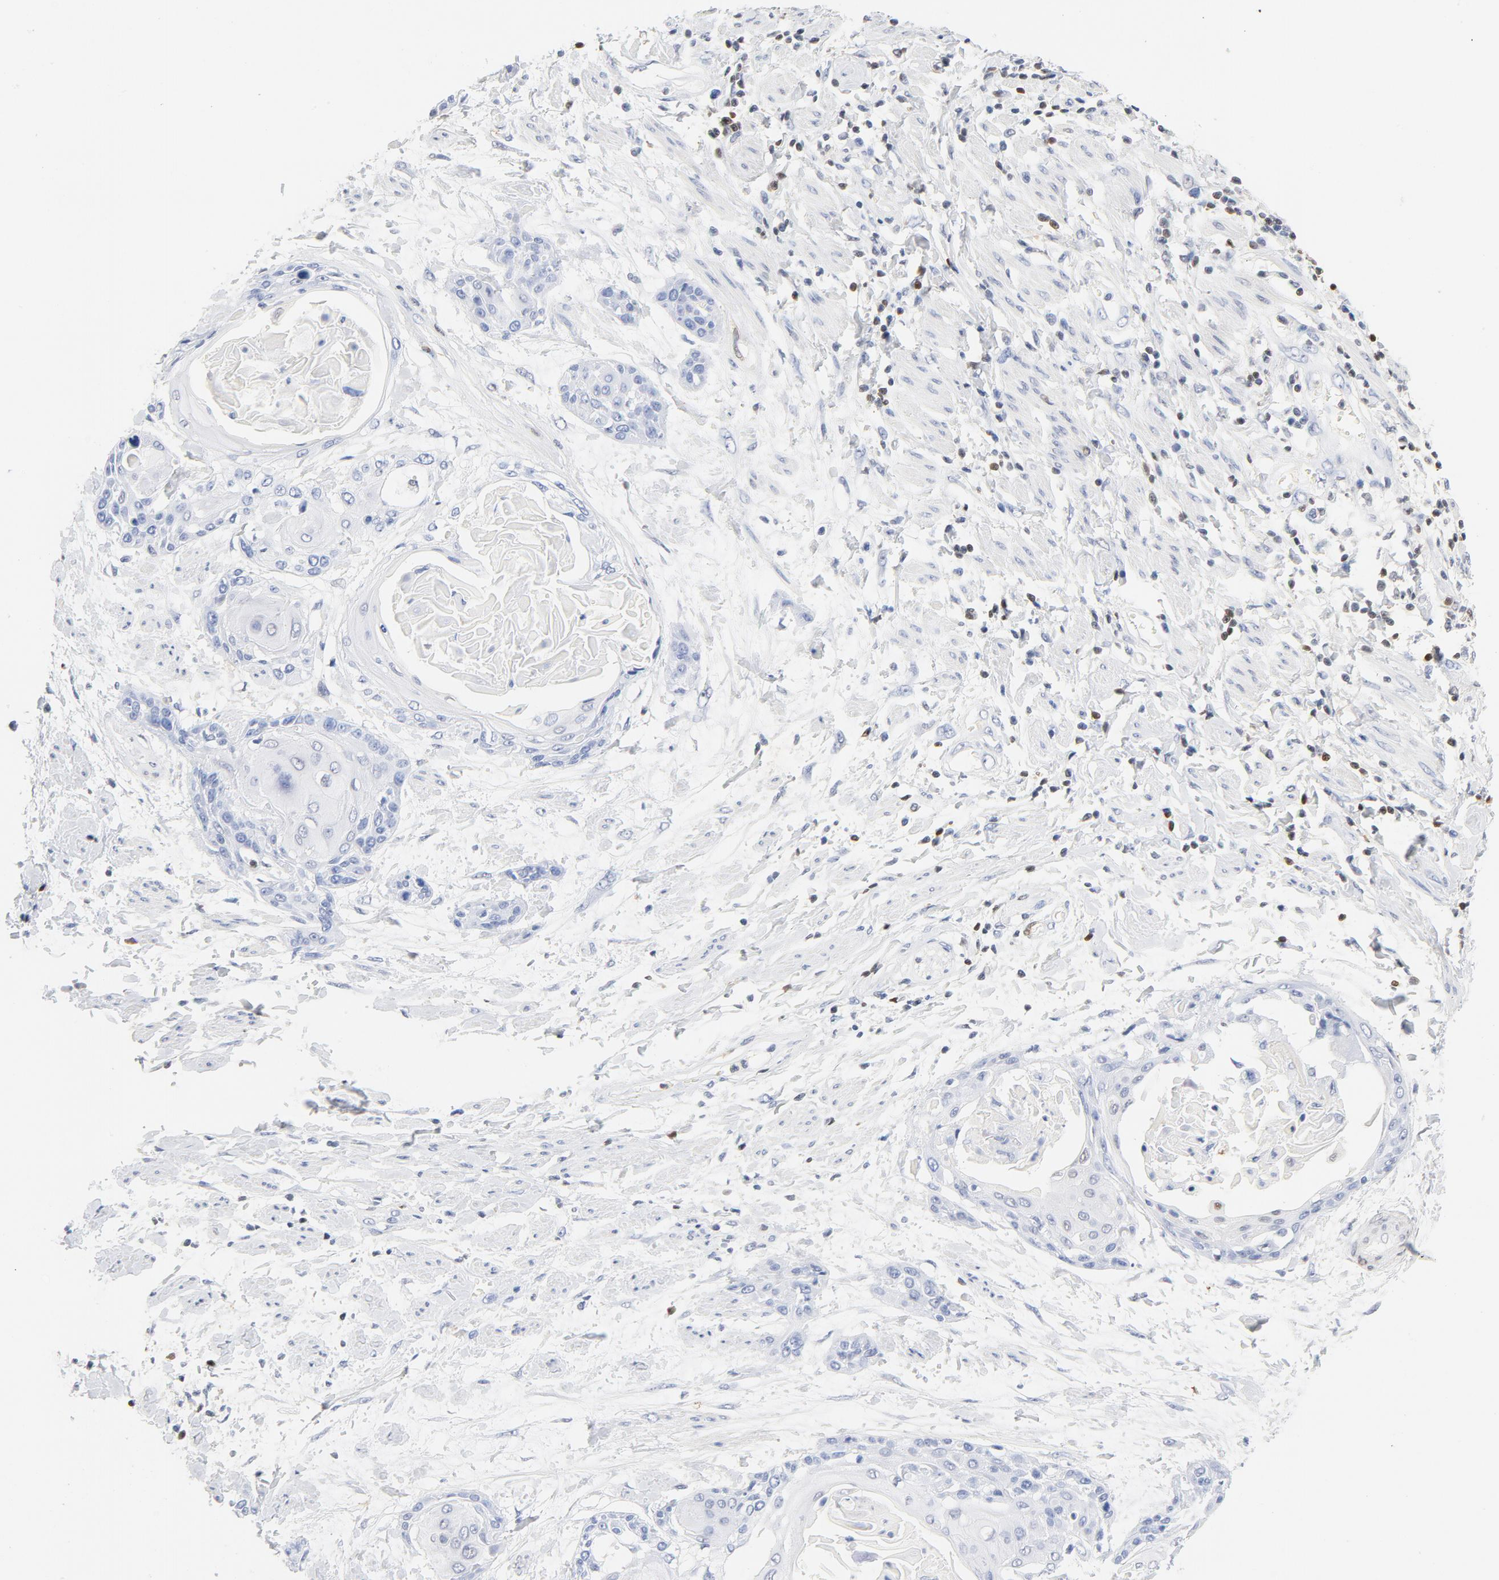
{"staining": {"intensity": "negative", "quantity": "none", "location": "none"}, "tissue": "cervical cancer", "cell_type": "Tumor cells", "image_type": "cancer", "snomed": [{"axis": "morphology", "description": "Squamous cell carcinoma, NOS"}, {"axis": "topography", "description": "Cervix"}], "caption": "Tumor cells show no significant expression in cervical cancer (squamous cell carcinoma).", "gene": "CDKN1B", "patient": {"sex": "female", "age": 57}}